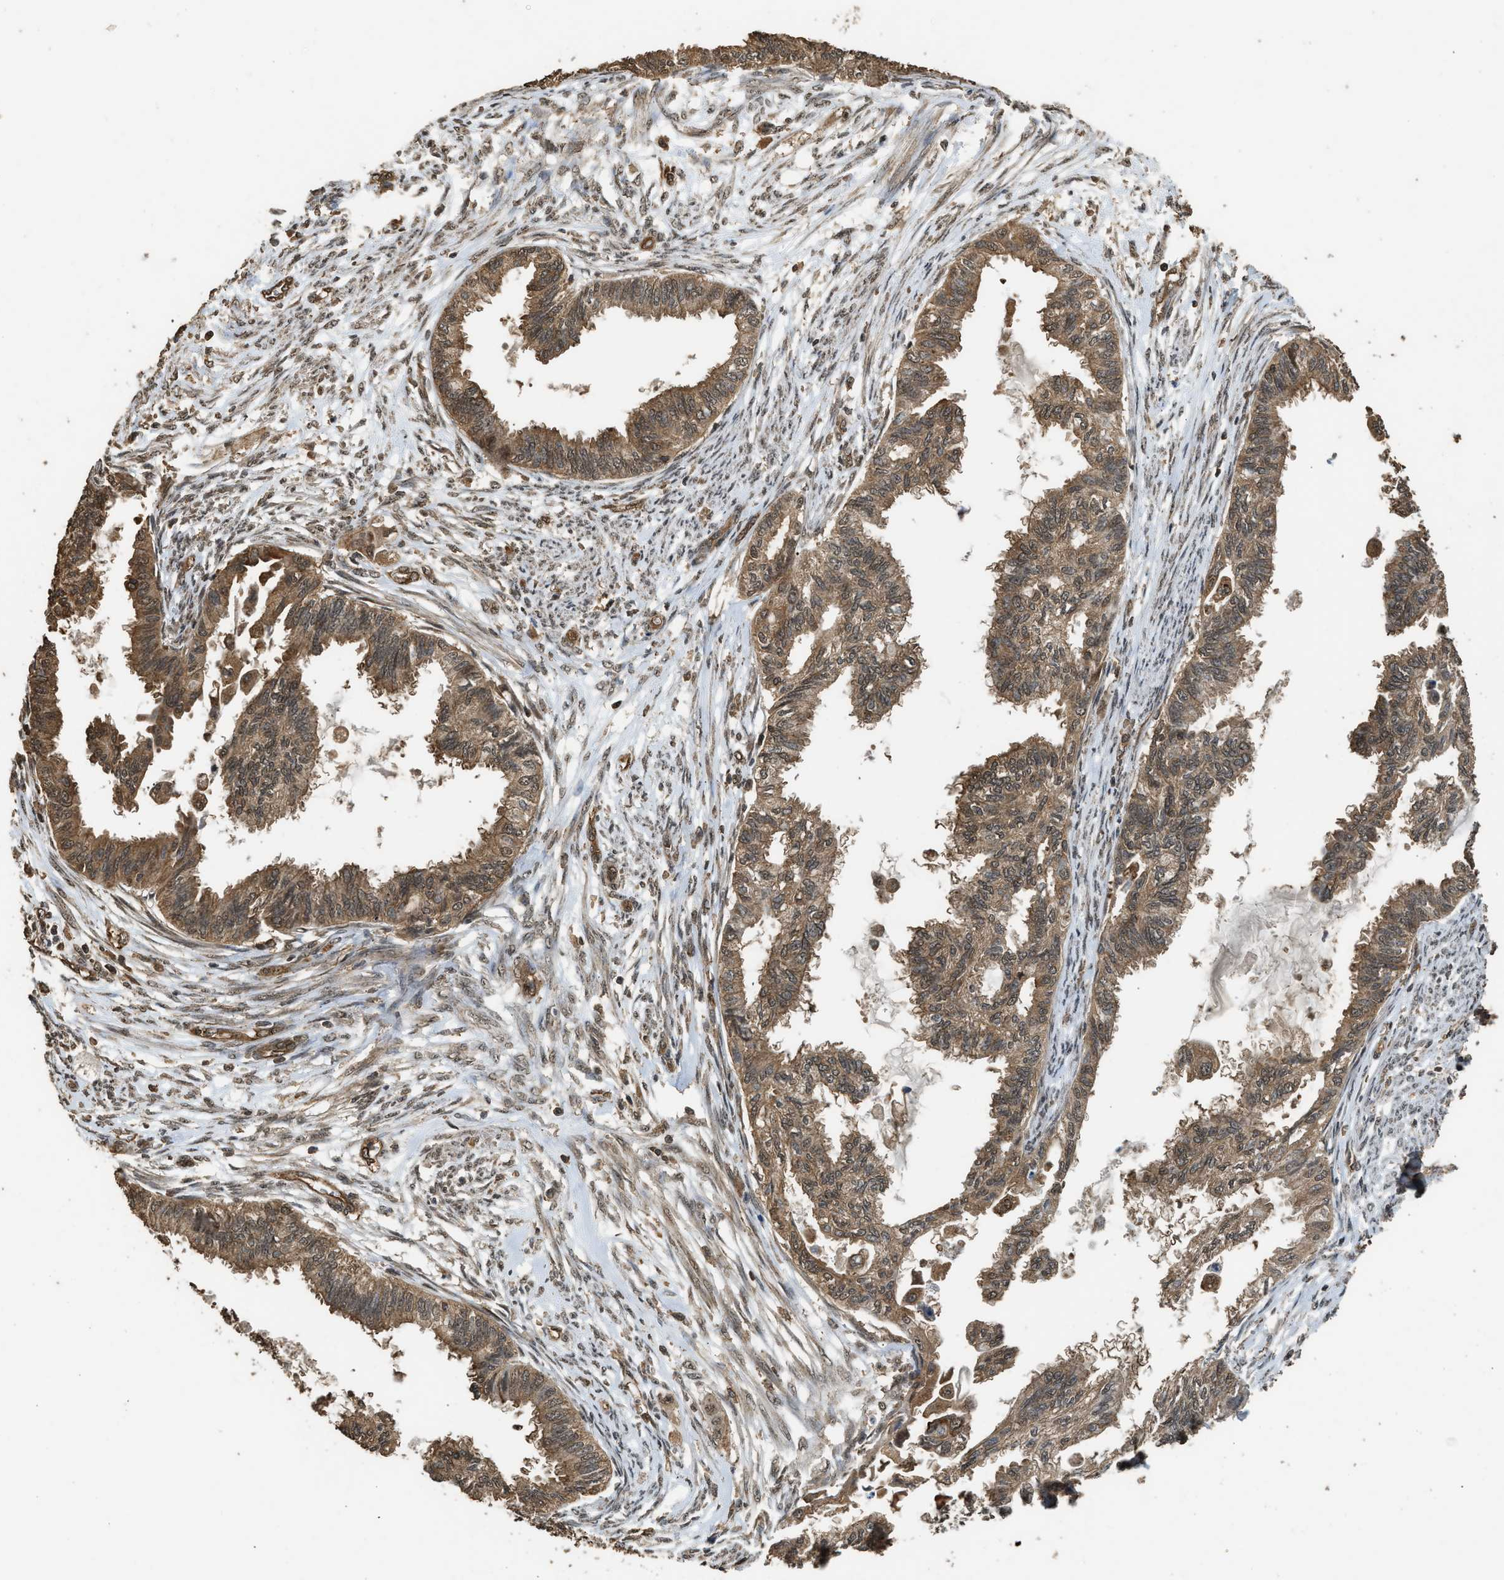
{"staining": {"intensity": "moderate", "quantity": ">75%", "location": "cytoplasmic/membranous"}, "tissue": "cervical cancer", "cell_type": "Tumor cells", "image_type": "cancer", "snomed": [{"axis": "morphology", "description": "Normal tissue, NOS"}, {"axis": "morphology", "description": "Adenocarcinoma, NOS"}, {"axis": "topography", "description": "Cervix"}, {"axis": "topography", "description": "Endometrium"}], "caption": "Protein expression analysis of cervical cancer (adenocarcinoma) exhibits moderate cytoplasmic/membranous staining in approximately >75% of tumor cells. (brown staining indicates protein expression, while blue staining denotes nuclei).", "gene": "MYBL2", "patient": {"sex": "female", "age": 86}}